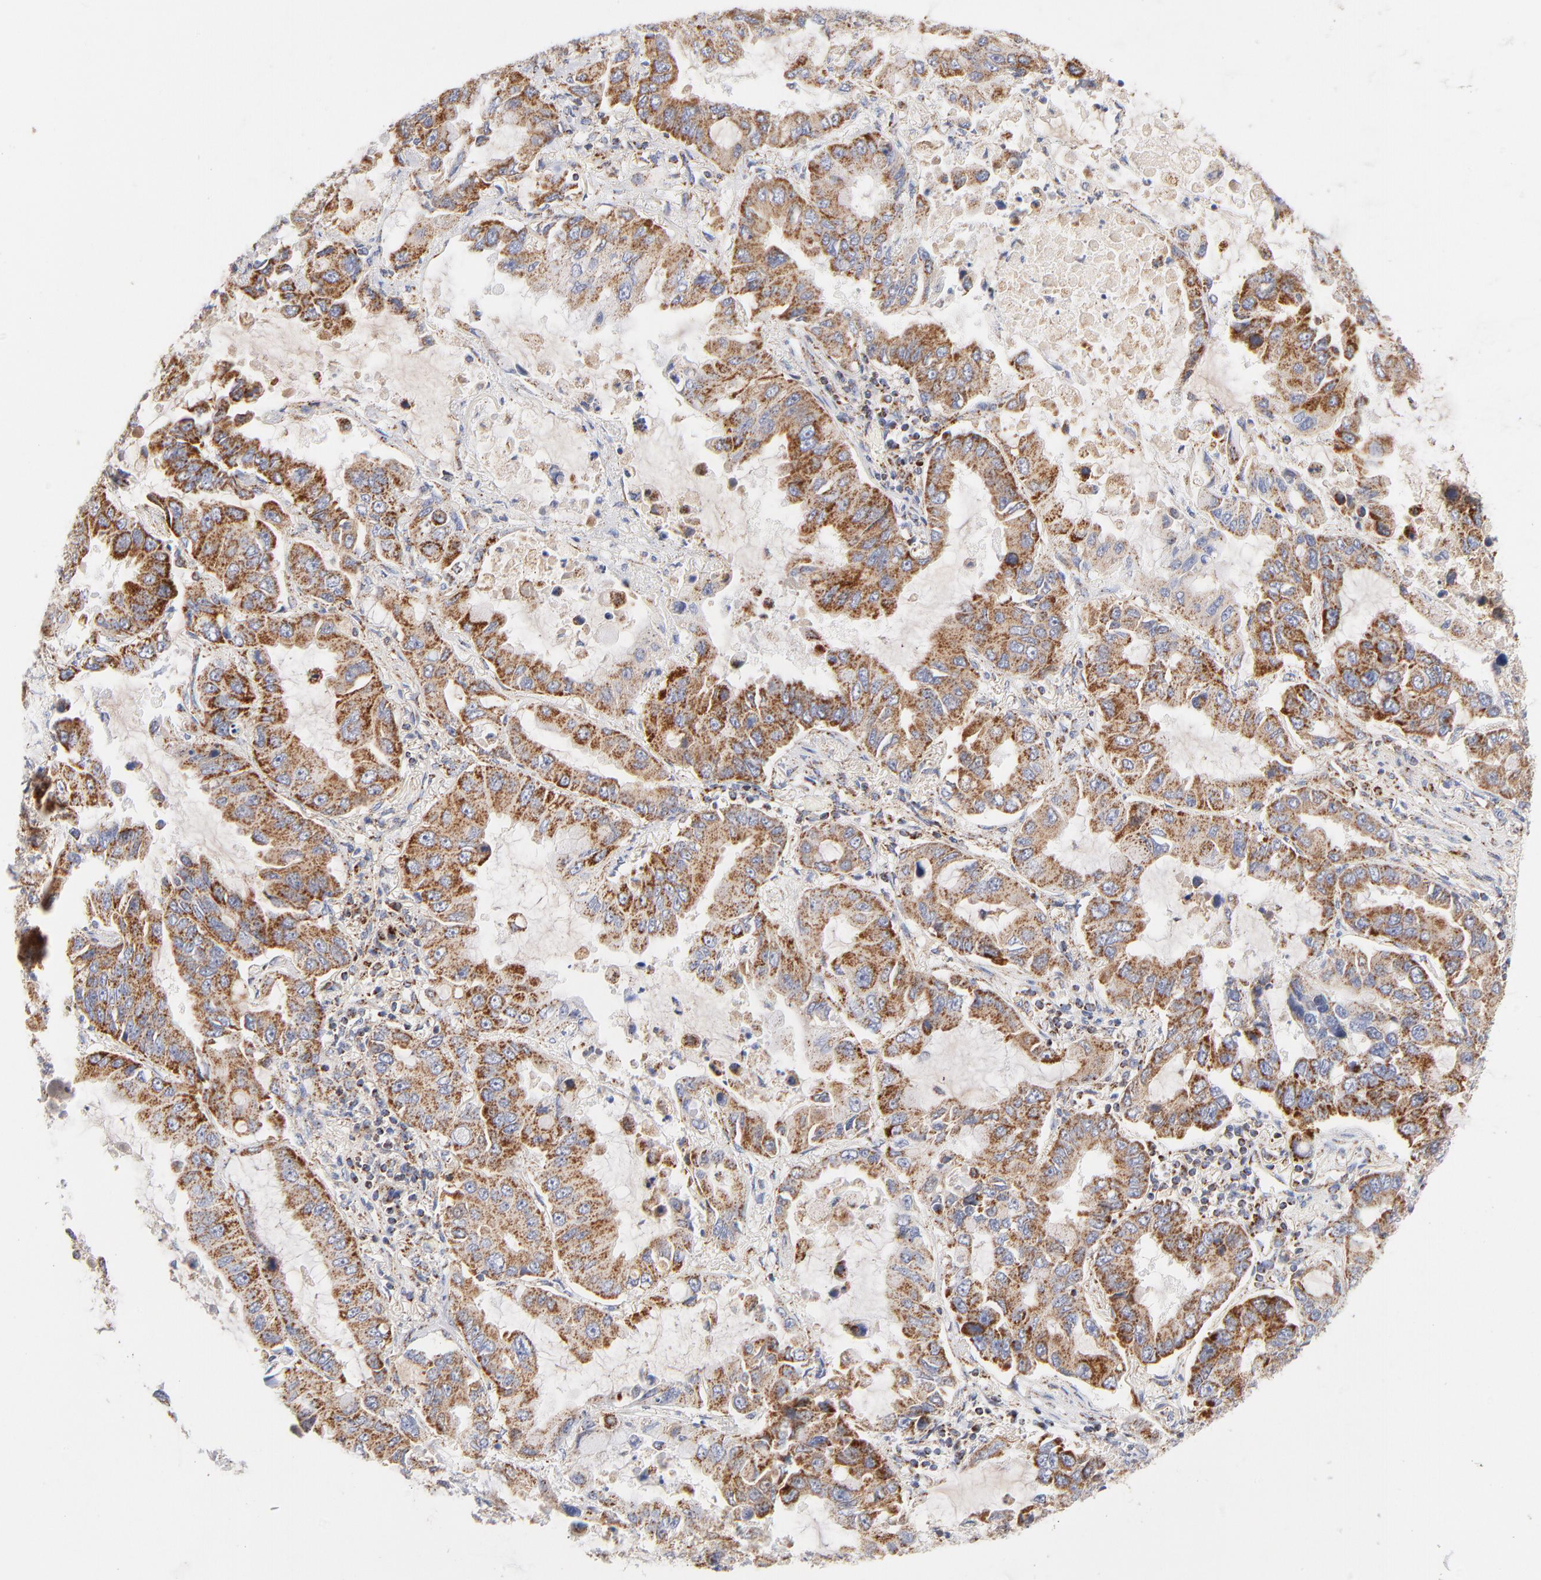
{"staining": {"intensity": "strong", "quantity": ">75%", "location": "cytoplasmic/membranous"}, "tissue": "lung cancer", "cell_type": "Tumor cells", "image_type": "cancer", "snomed": [{"axis": "morphology", "description": "Adenocarcinoma, NOS"}, {"axis": "topography", "description": "Lung"}], "caption": "Lung cancer (adenocarcinoma) stained with immunohistochemistry reveals strong cytoplasmic/membranous positivity in about >75% of tumor cells.", "gene": "DLAT", "patient": {"sex": "male", "age": 64}}